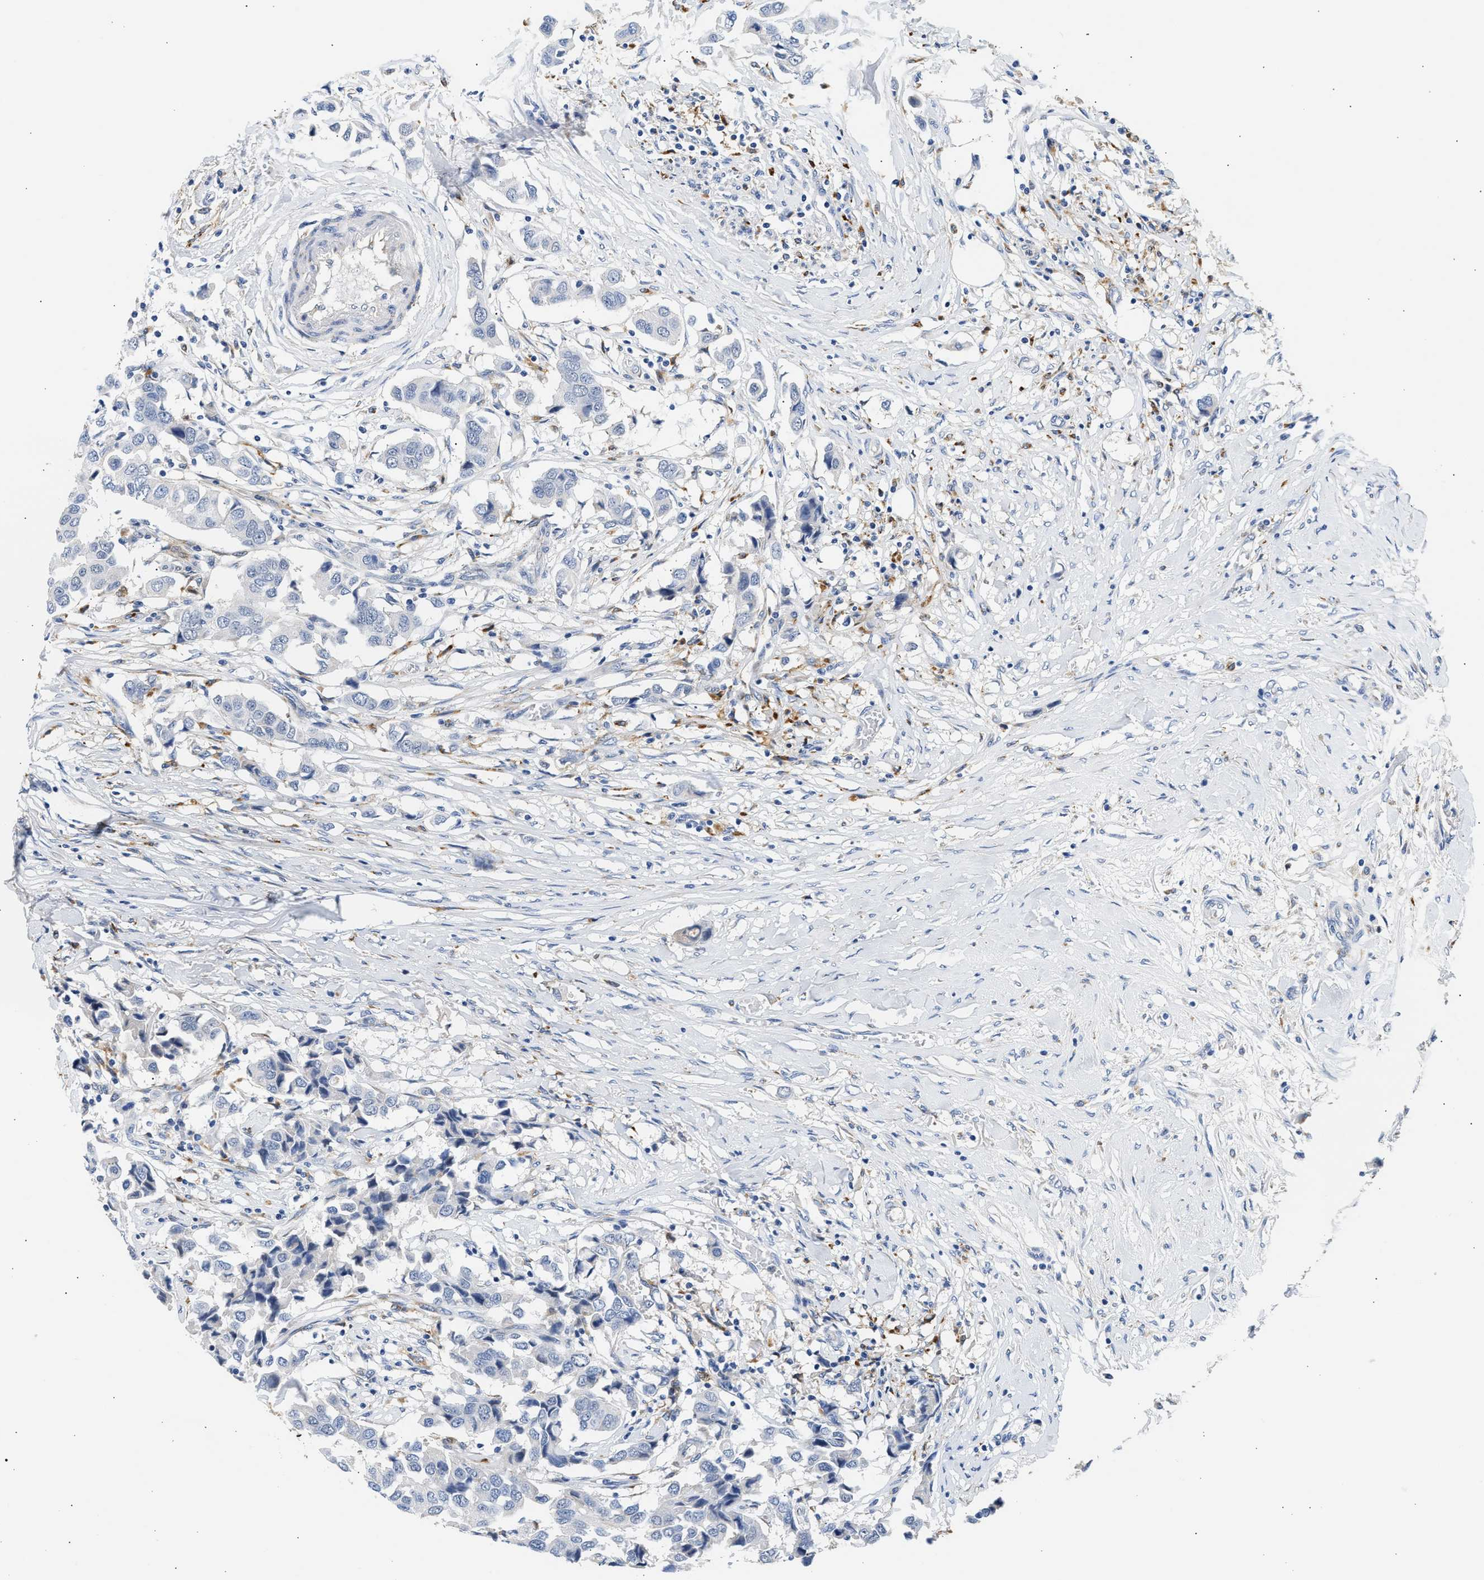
{"staining": {"intensity": "negative", "quantity": "none", "location": "none"}, "tissue": "breast cancer", "cell_type": "Tumor cells", "image_type": "cancer", "snomed": [{"axis": "morphology", "description": "Duct carcinoma"}, {"axis": "topography", "description": "Breast"}], "caption": "DAB immunohistochemical staining of invasive ductal carcinoma (breast) shows no significant positivity in tumor cells.", "gene": "PPM1L", "patient": {"sex": "female", "age": 80}}